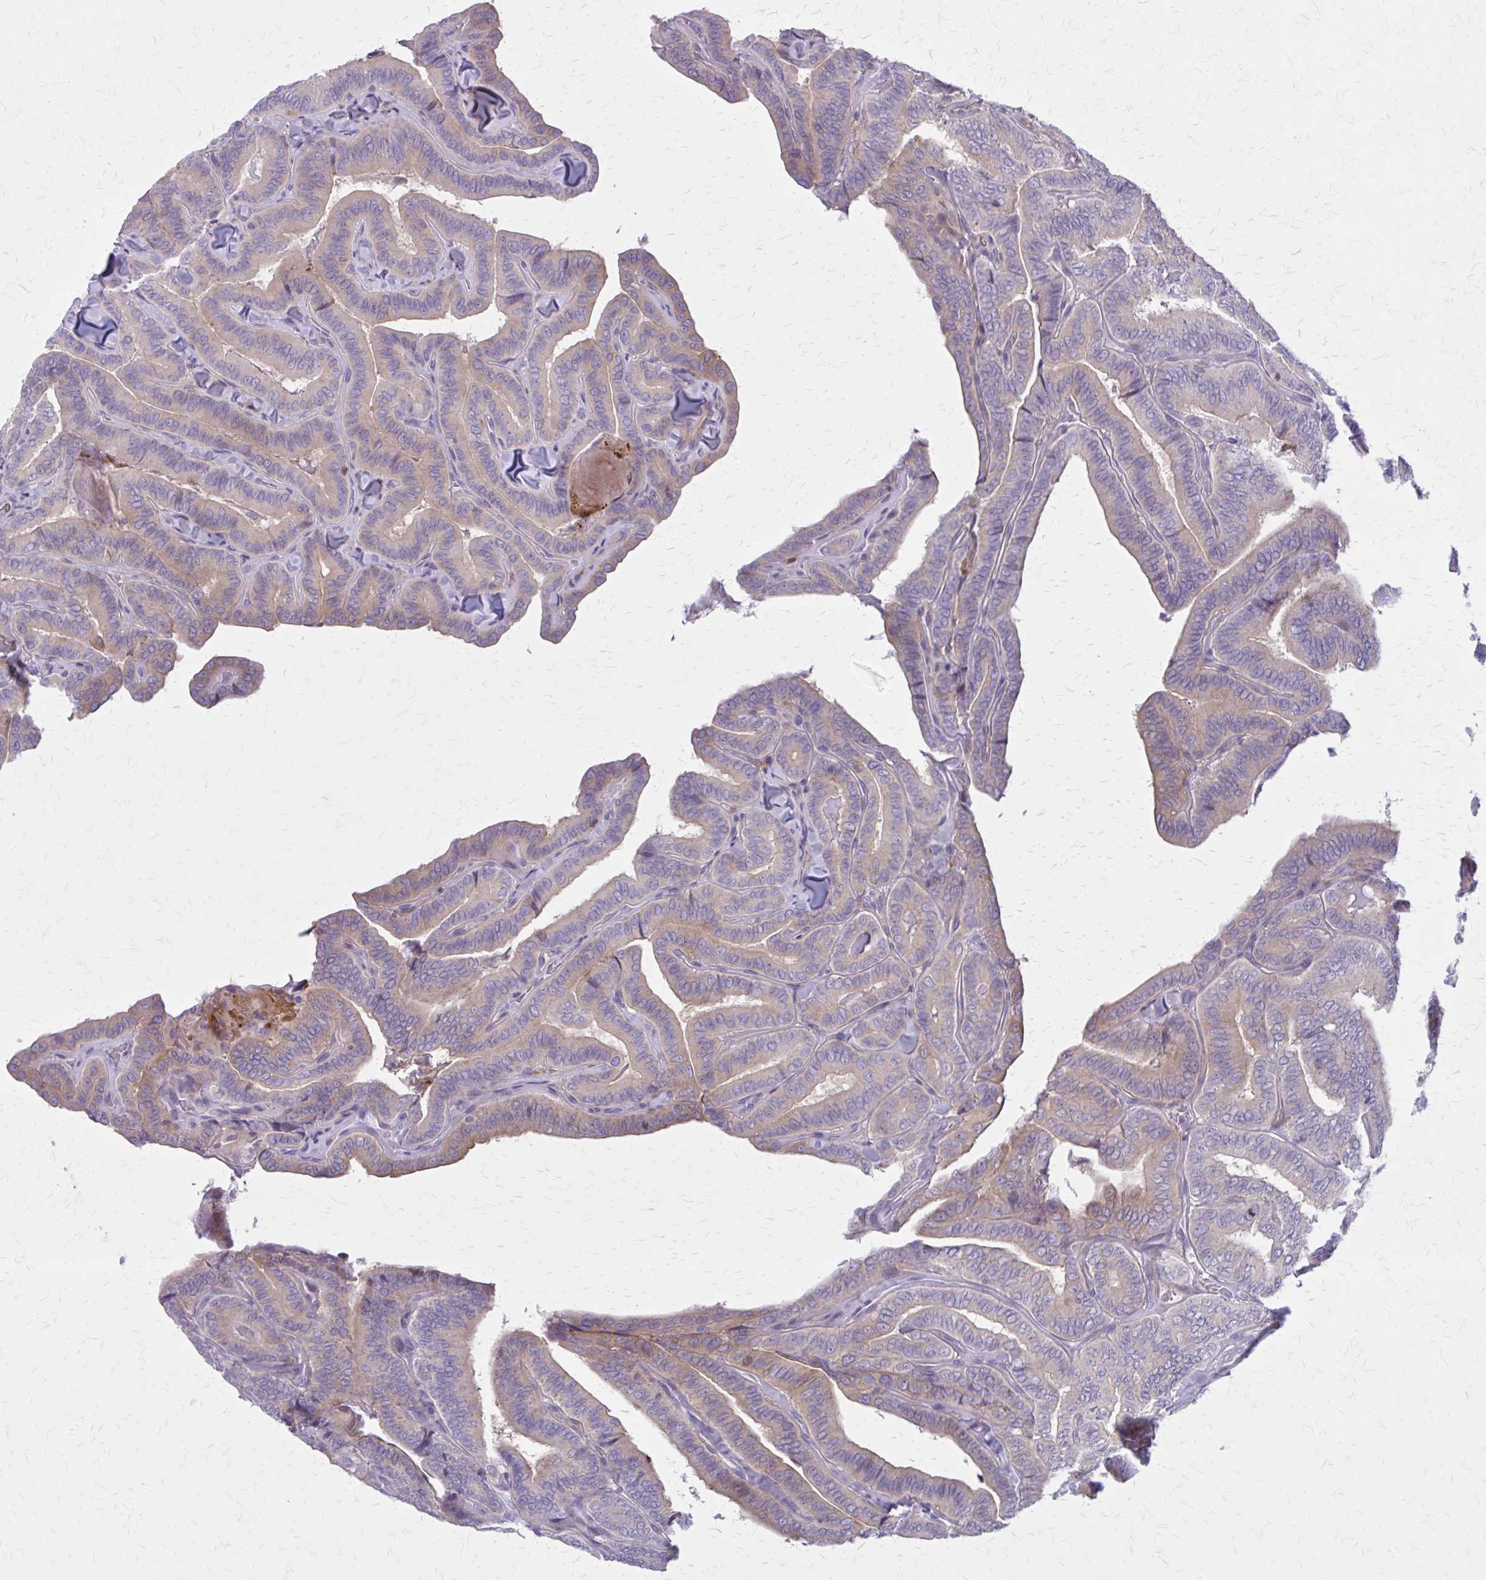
{"staining": {"intensity": "weak", "quantity": "25%-75%", "location": "cytoplasmic/membranous"}, "tissue": "thyroid cancer", "cell_type": "Tumor cells", "image_type": "cancer", "snomed": [{"axis": "morphology", "description": "Papillary adenocarcinoma, NOS"}, {"axis": "topography", "description": "Thyroid gland"}], "caption": "Immunohistochemical staining of papillary adenocarcinoma (thyroid) demonstrates low levels of weak cytoplasmic/membranous staining in approximately 25%-75% of tumor cells. (DAB (3,3'-diaminobenzidine) IHC, brown staining for protein, blue staining for nuclei).", "gene": "PITPNM1", "patient": {"sex": "male", "age": 61}}